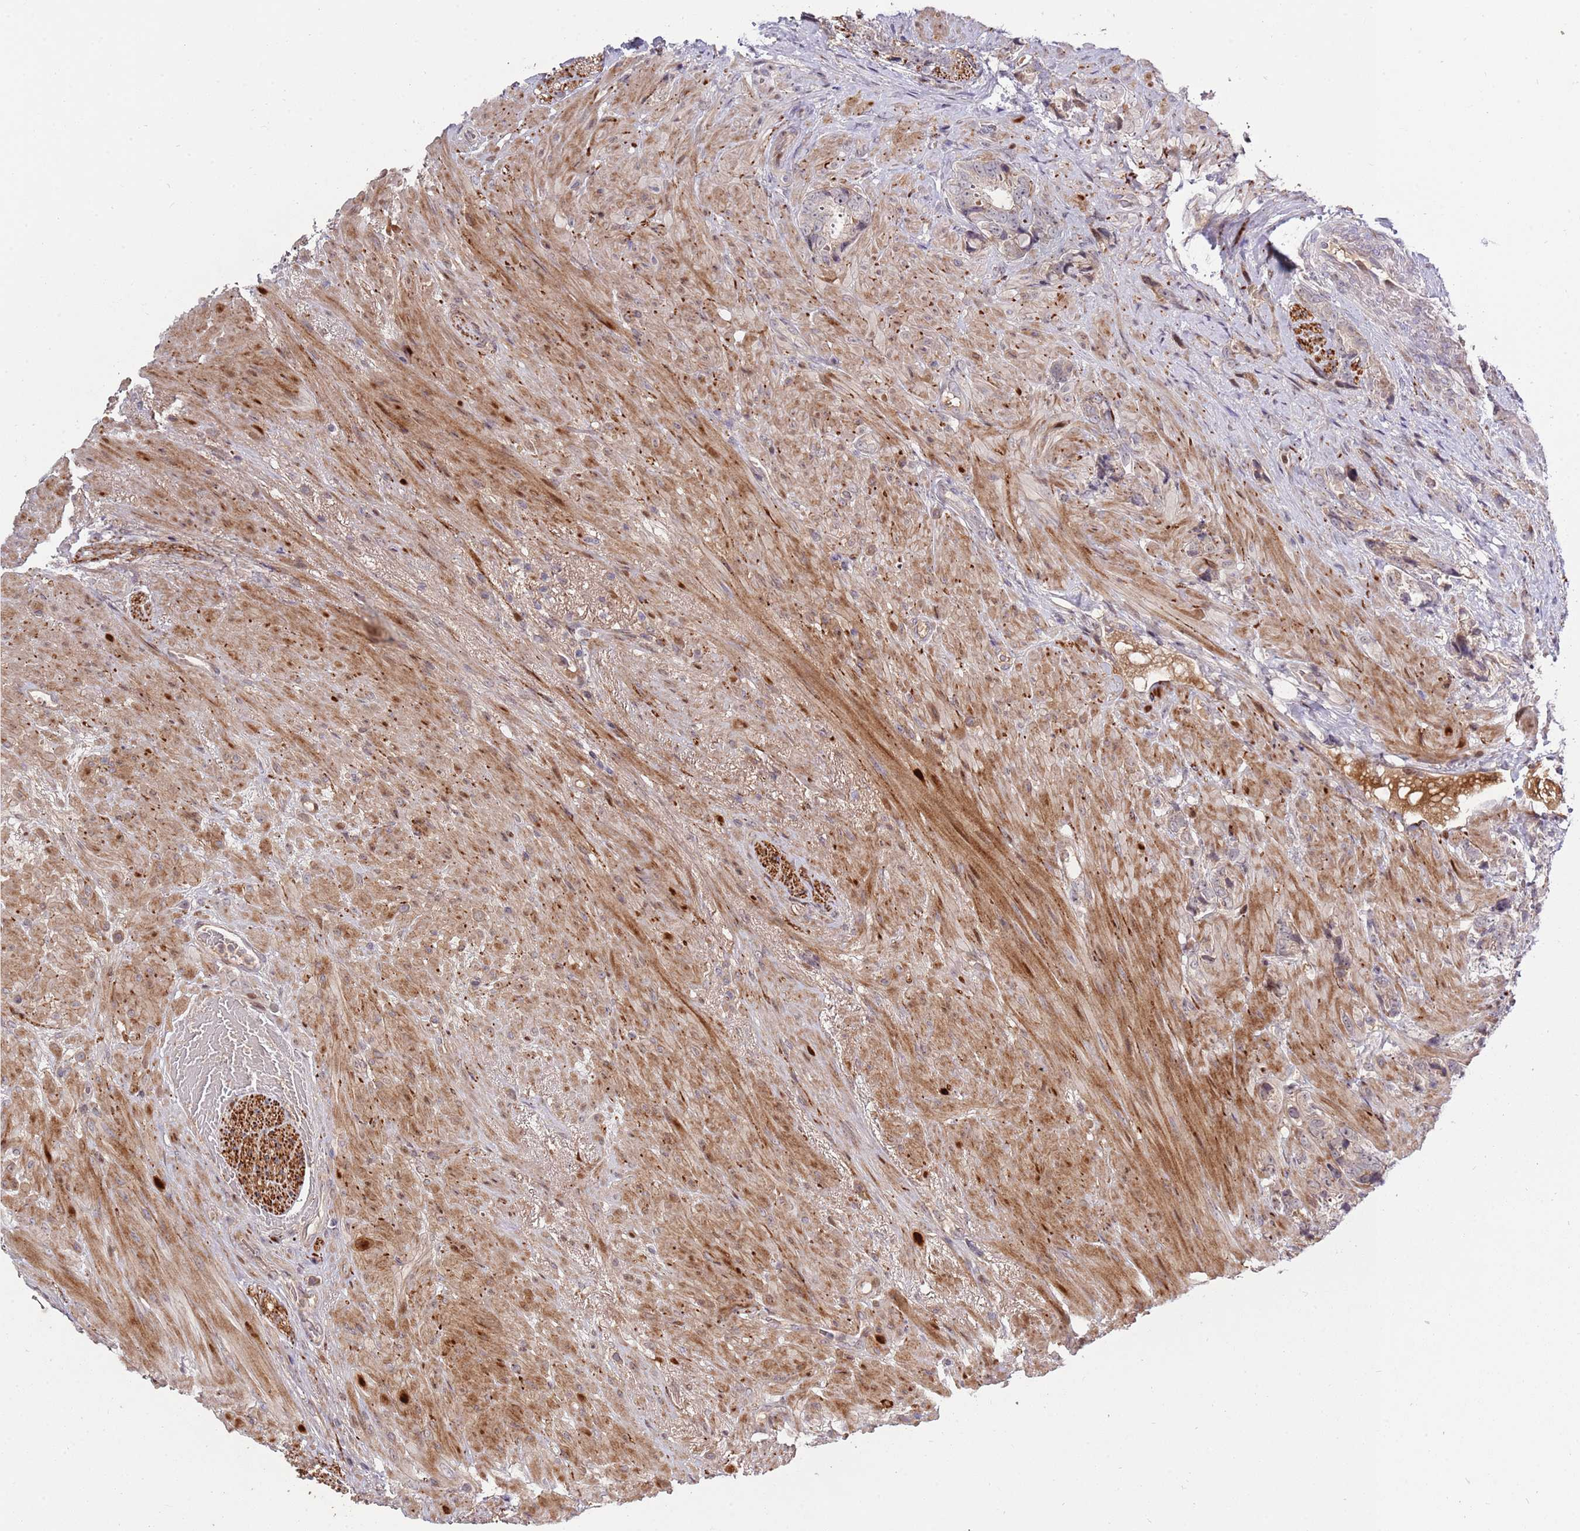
{"staining": {"intensity": "weak", "quantity": "<25%", "location": "cytoplasmic/membranous,nuclear"}, "tissue": "prostate cancer", "cell_type": "Tumor cells", "image_type": "cancer", "snomed": [{"axis": "morphology", "description": "Adenocarcinoma, High grade"}, {"axis": "topography", "description": "Prostate"}], "caption": "Immunohistochemistry micrograph of neoplastic tissue: human high-grade adenocarcinoma (prostate) stained with DAB (3,3'-diaminobenzidine) displays no significant protein positivity in tumor cells.", "gene": "SYNDIG1L", "patient": {"sex": "male", "age": 74}}